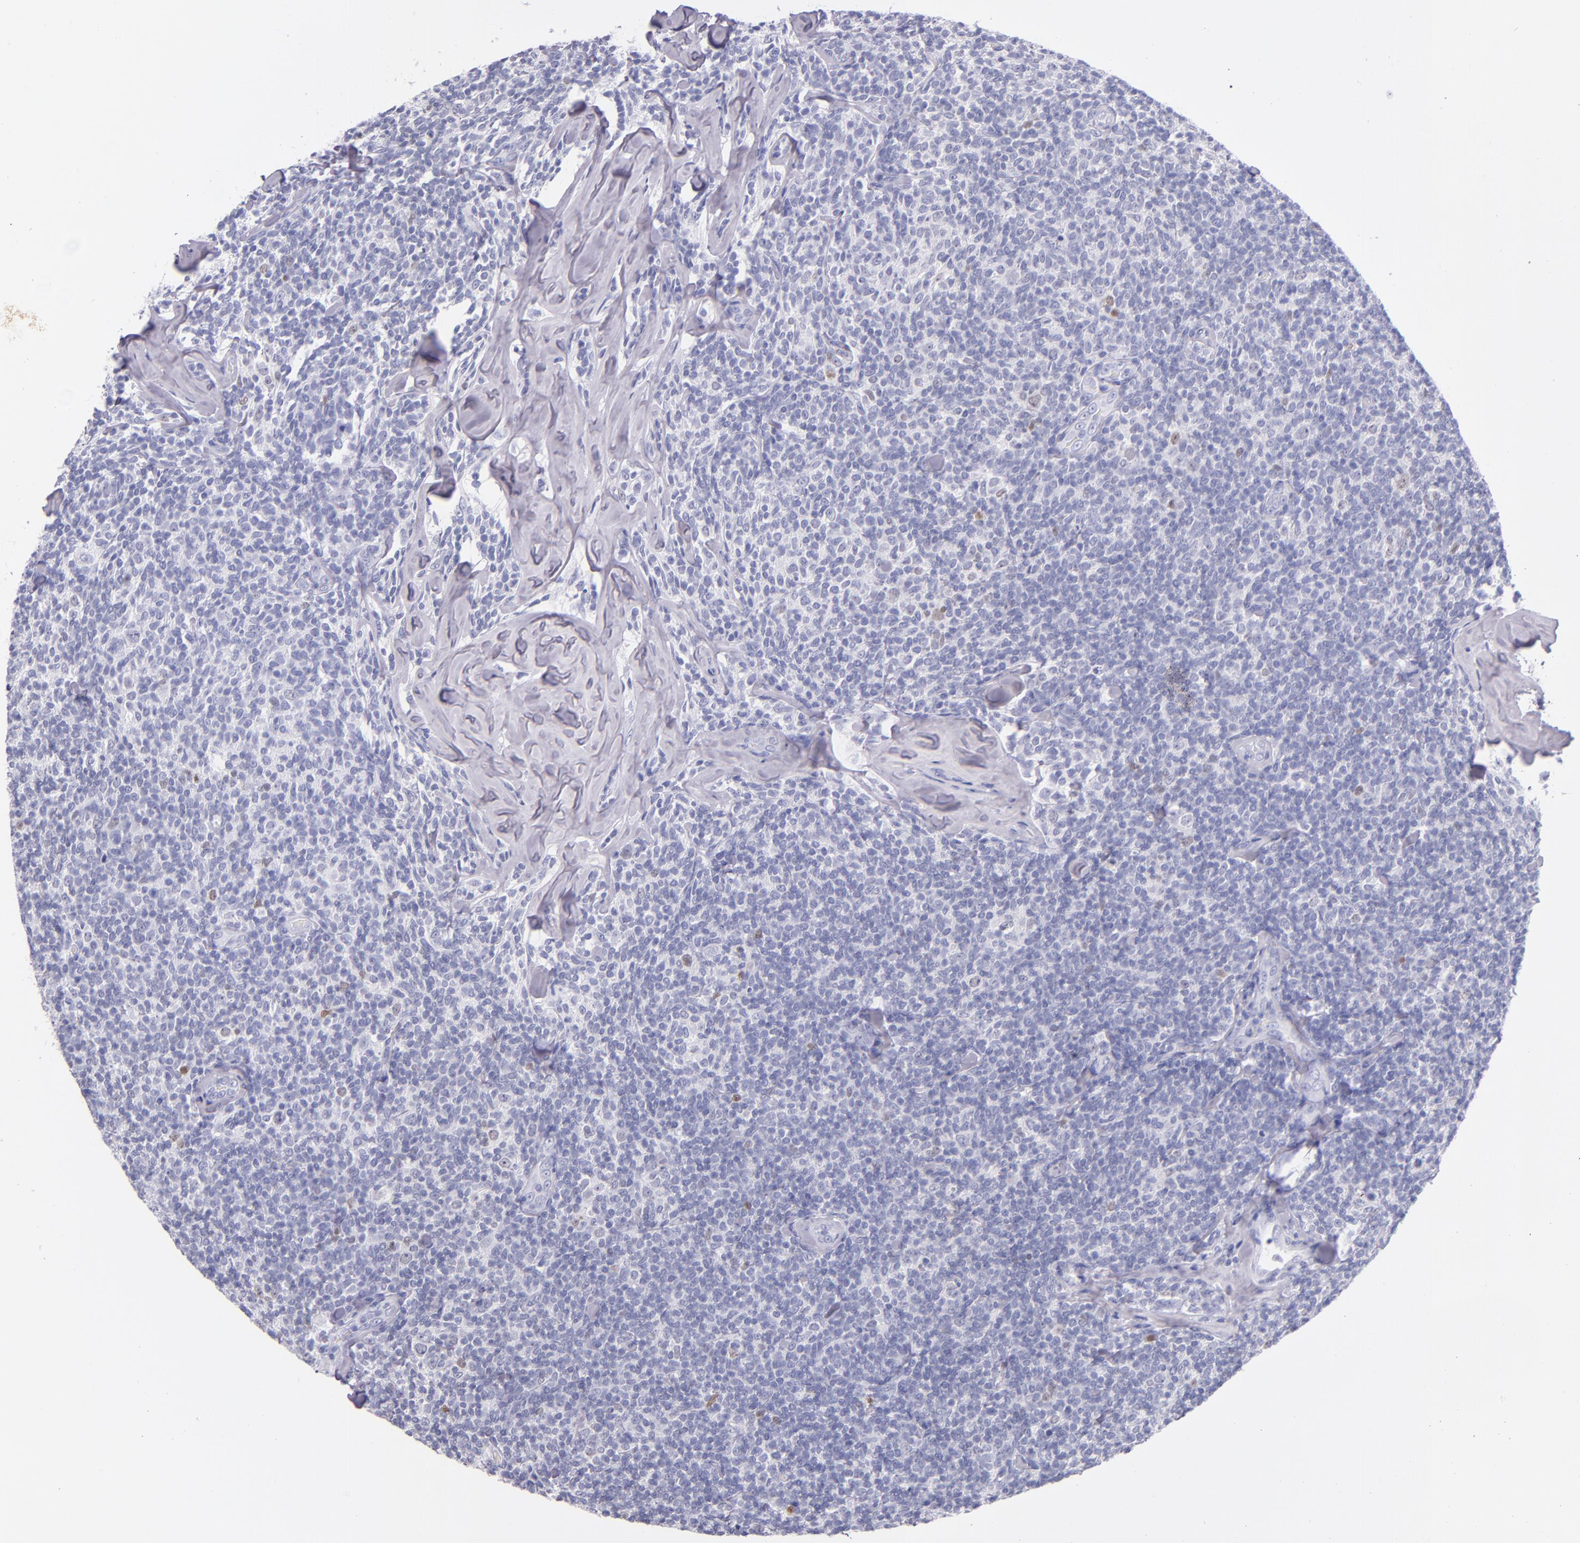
{"staining": {"intensity": "negative", "quantity": "none", "location": "none"}, "tissue": "lymphoma", "cell_type": "Tumor cells", "image_type": "cancer", "snomed": [{"axis": "morphology", "description": "Malignant lymphoma, non-Hodgkin's type, Low grade"}, {"axis": "topography", "description": "Lymph node"}], "caption": "DAB (3,3'-diaminobenzidine) immunohistochemical staining of malignant lymphoma, non-Hodgkin's type (low-grade) shows no significant expression in tumor cells.", "gene": "IRF4", "patient": {"sex": "female", "age": 56}}